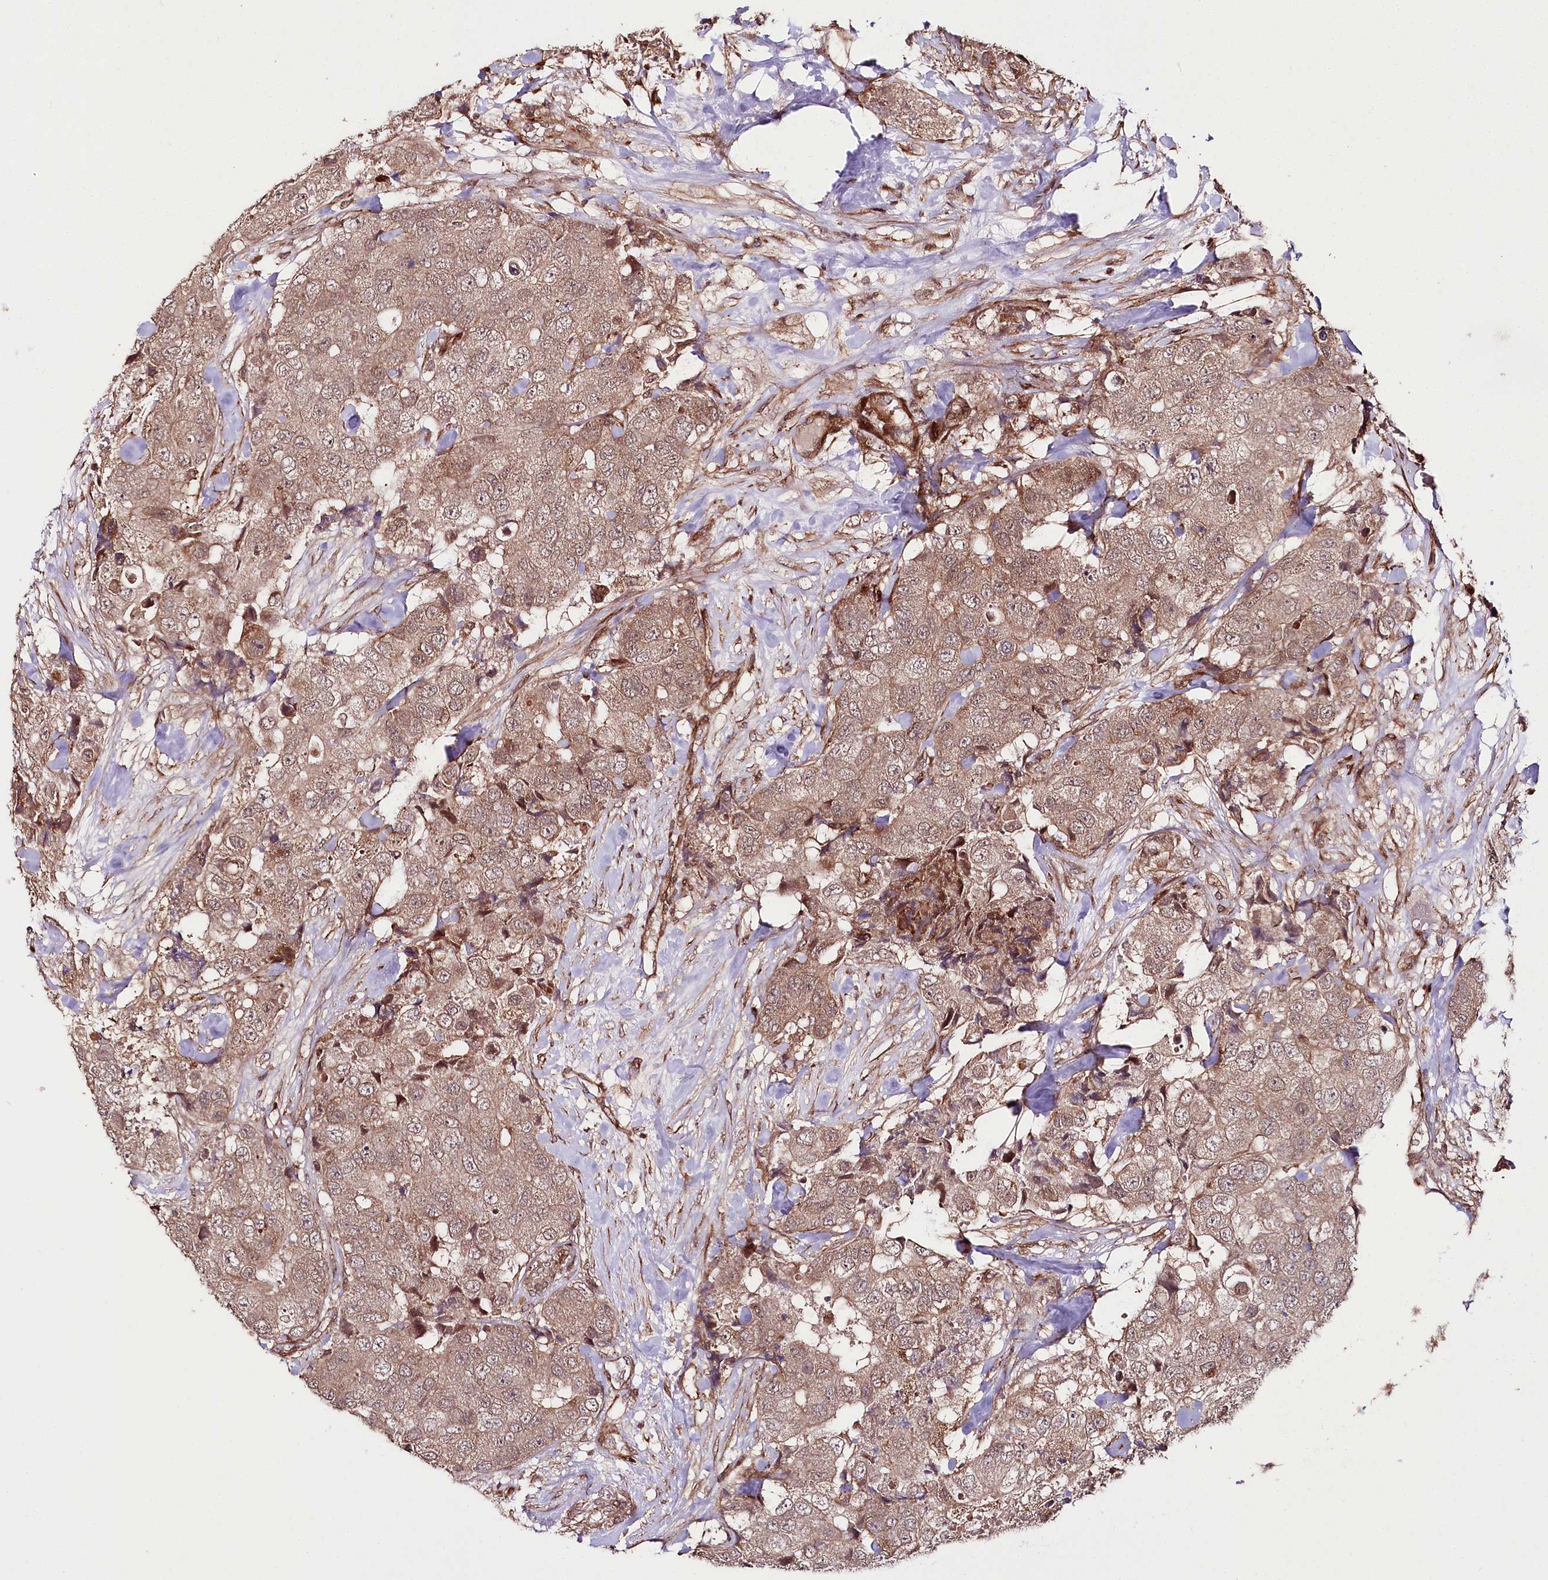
{"staining": {"intensity": "moderate", "quantity": ">75%", "location": "cytoplasmic/membranous"}, "tissue": "breast cancer", "cell_type": "Tumor cells", "image_type": "cancer", "snomed": [{"axis": "morphology", "description": "Duct carcinoma"}, {"axis": "topography", "description": "Breast"}], "caption": "The histopathology image exhibits immunohistochemical staining of intraductal carcinoma (breast). There is moderate cytoplasmic/membranous staining is appreciated in approximately >75% of tumor cells.", "gene": "PHLDB1", "patient": {"sex": "female", "age": 62}}